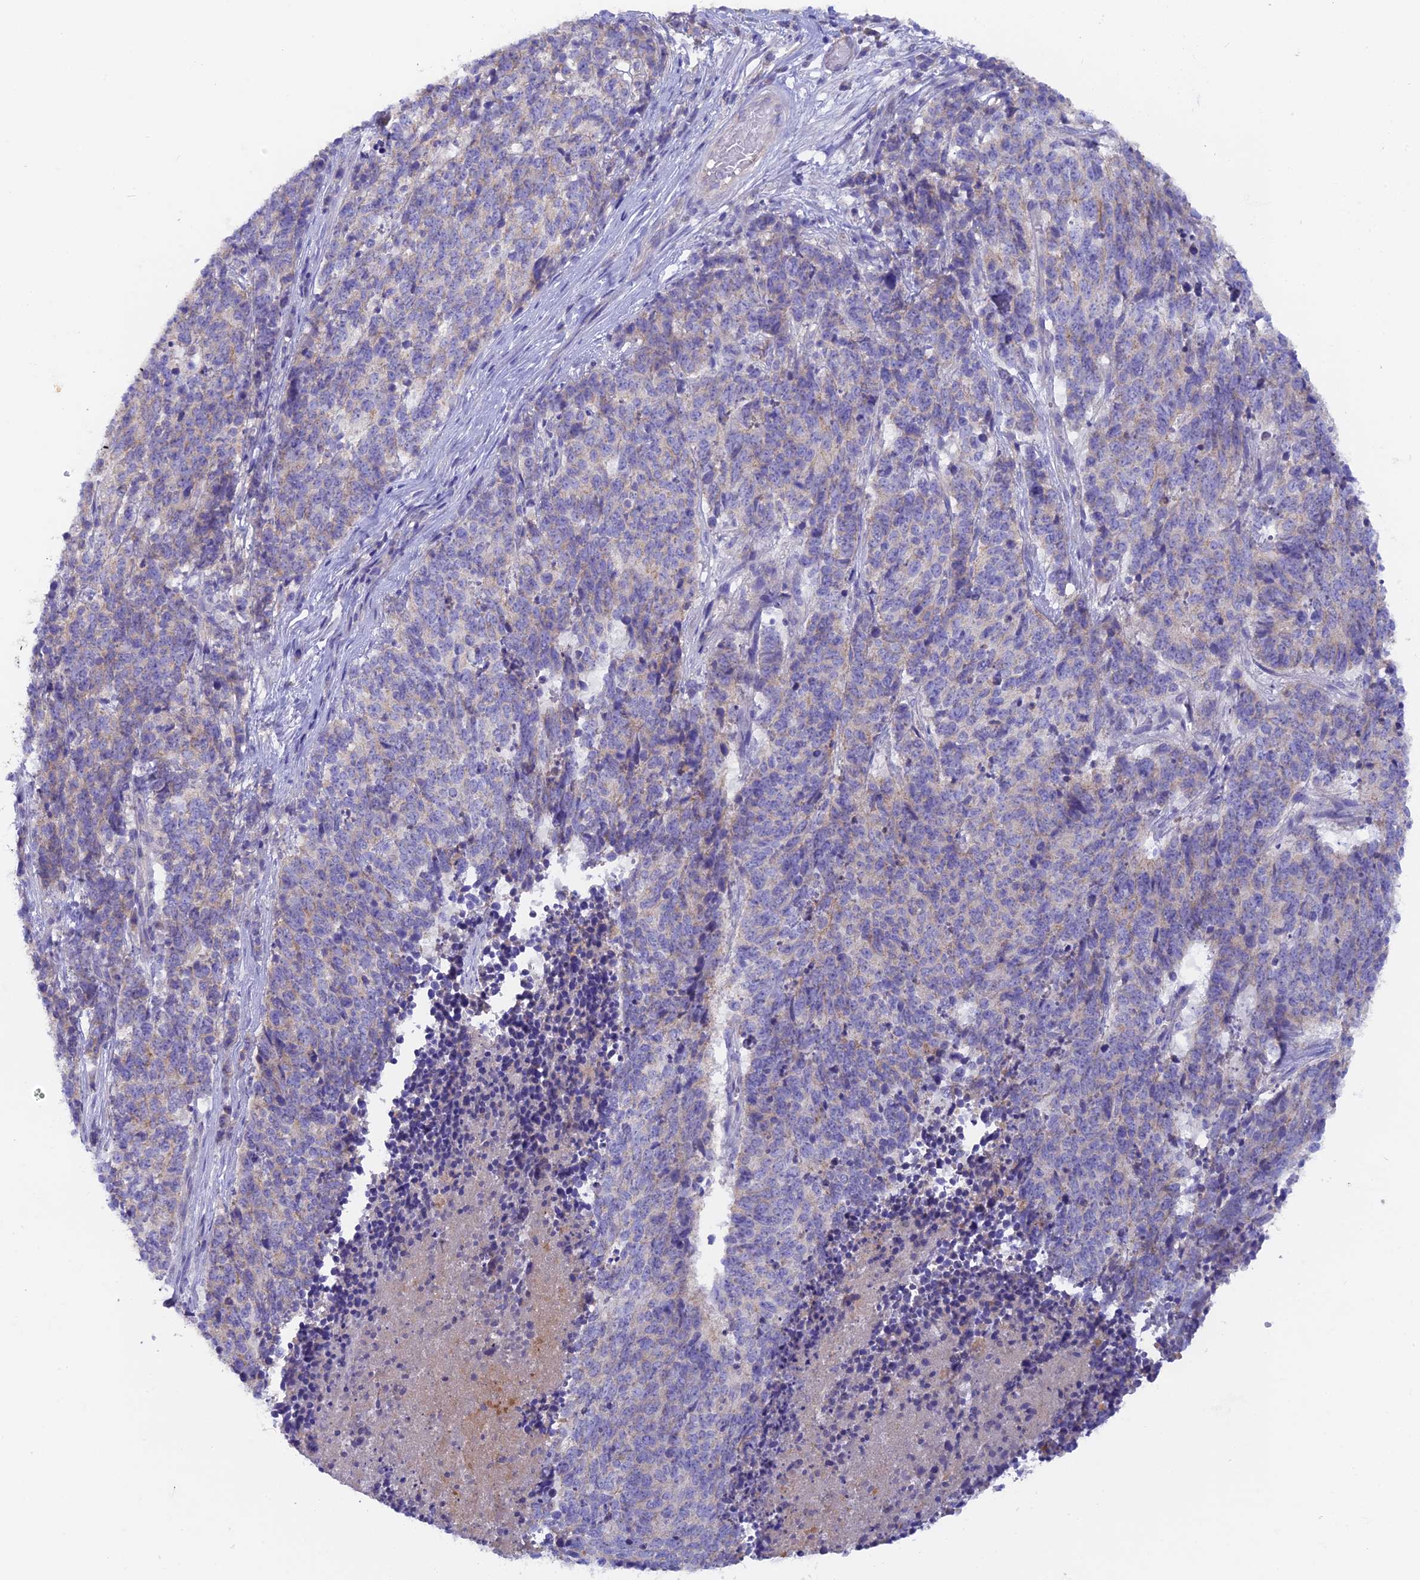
{"staining": {"intensity": "weak", "quantity": "<25%", "location": "cytoplasmic/membranous"}, "tissue": "cervical cancer", "cell_type": "Tumor cells", "image_type": "cancer", "snomed": [{"axis": "morphology", "description": "Squamous cell carcinoma, NOS"}, {"axis": "topography", "description": "Cervix"}], "caption": "Cervical cancer (squamous cell carcinoma) stained for a protein using immunohistochemistry reveals no staining tumor cells.", "gene": "PZP", "patient": {"sex": "female", "age": 29}}